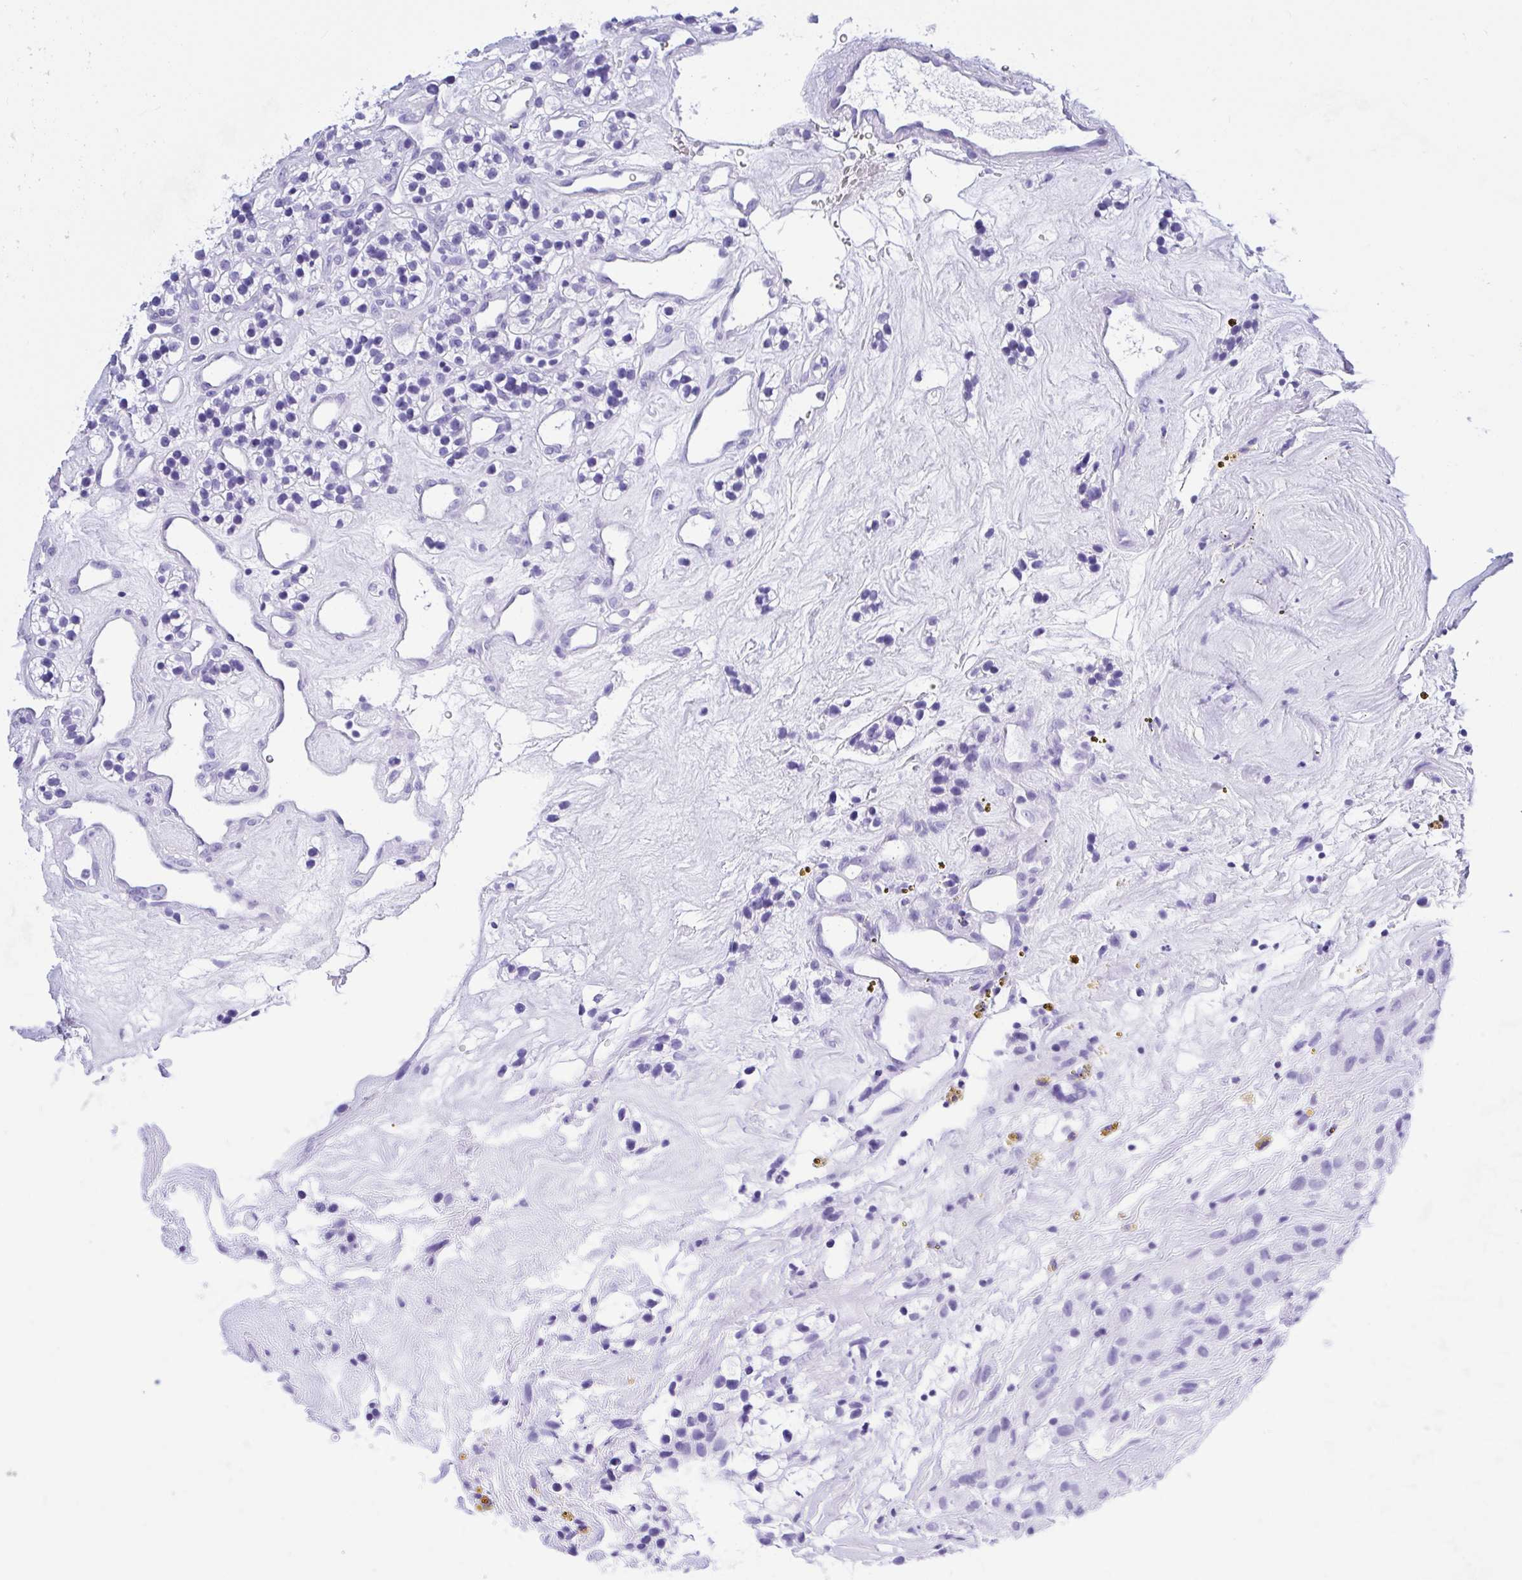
{"staining": {"intensity": "negative", "quantity": "none", "location": "none"}, "tissue": "renal cancer", "cell_type": "Tumor cells", "image_type": "cancer", "snomed": [{"axis": "morphology", "description": "Adenocarcinoma, NOS"}, {"axis": "topography", "description": "Kidney"}], "caption": "IHC of human adenocarcinoma (renal) demonstrates no positivity in tumor cells. (DAB immunohistochemistry, high magnification).", "gene": "THOP1", "patient": {"sex": "female", "age": 57}}